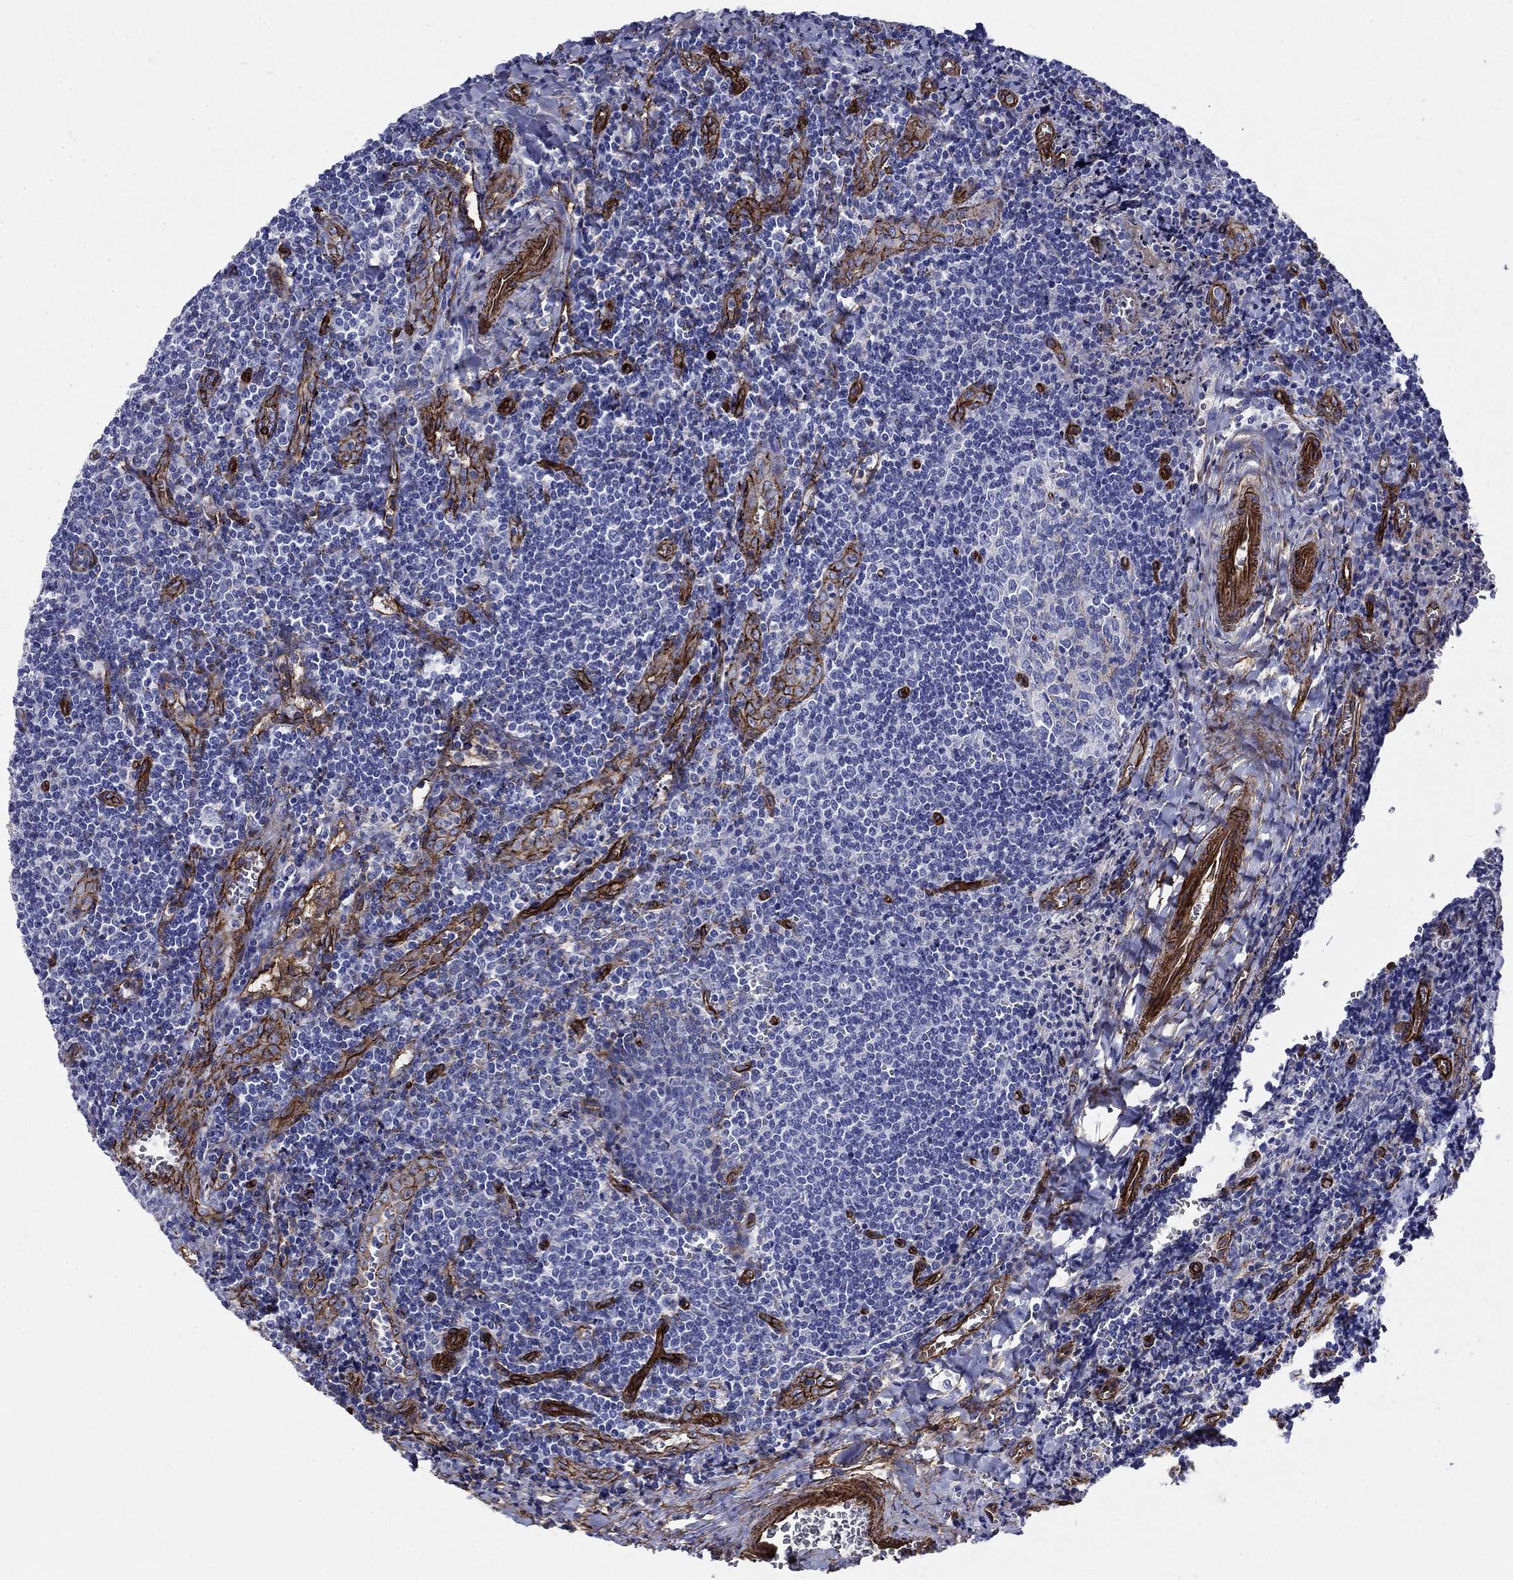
{"staining": {"intensity": "negative", "quantity": "none", "location": "none"}, "tissue": "tonsil", "cell_type": "Germinal center cells", "image_type": "normal", "snomed": [{"axis": "morphology", "description": "Normal tissue, NOS"}, {"axis": "morphology", "description": "Inflammation, NOS"}, {"axis": "topography", "description": "Tonsil"}], "caption": "This image is of benign tonsil stained with immunohistochemistry to label a protein in brown with the nuclei are counter-stained blue. There is no staining in germinal center cells.", "gene": "VTN", "patient": {"sex": "female", "age": 31}}